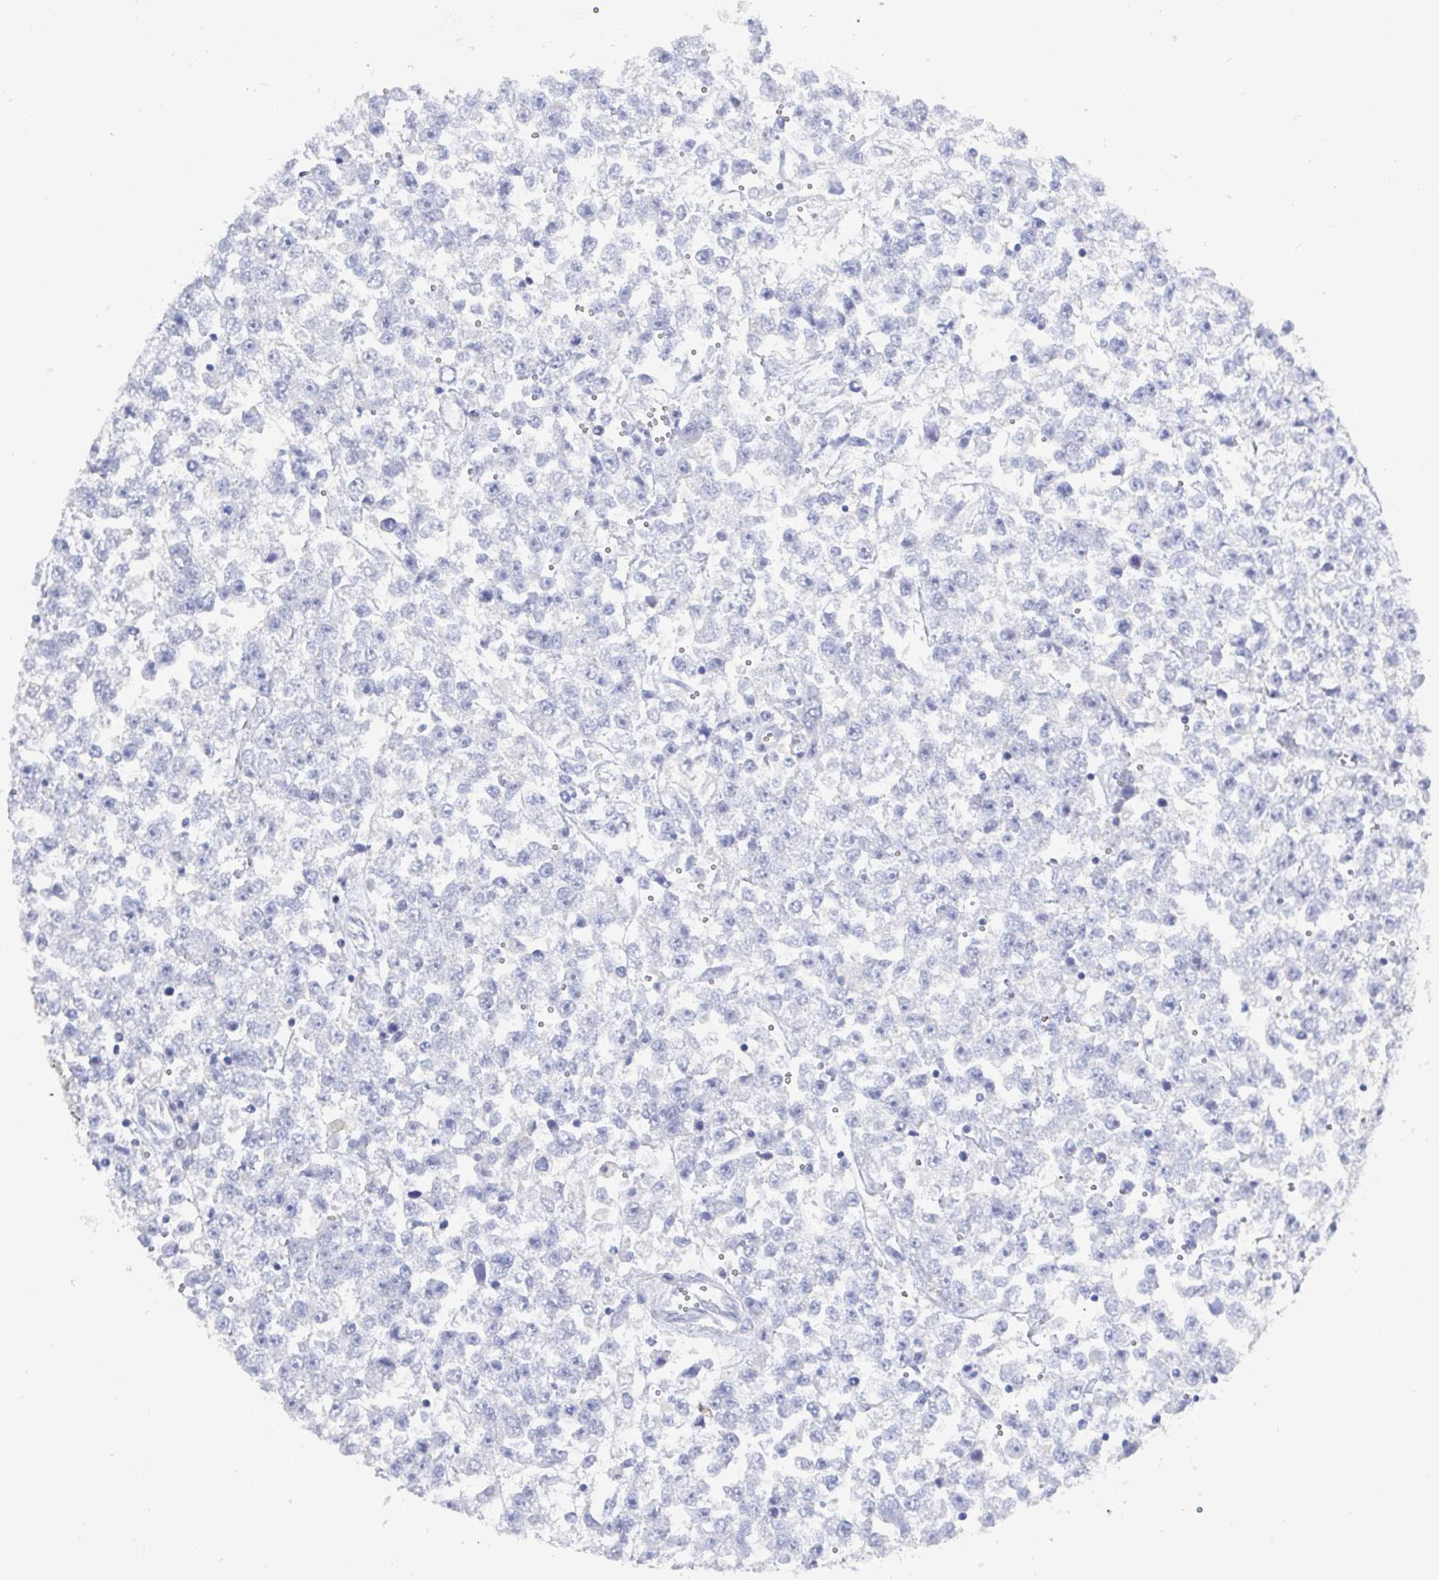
{"staining": {"intensity": "negative", "quantity": "none", "location": "none"}, "tissue": "testis cancer", "cell_type": "Tumor cells", "image_type": "cancer", "snomed": [{"axis": "morphology", "description": "Seminoma, NOS"}, {"axis": "topography", "description": "Testis"}], "caption": "This is an IHC image of human testis cancer. There is no positivity in tumor cells.", "gene": "OR2A4", "patient": {"sex": "male", "age": 34}}